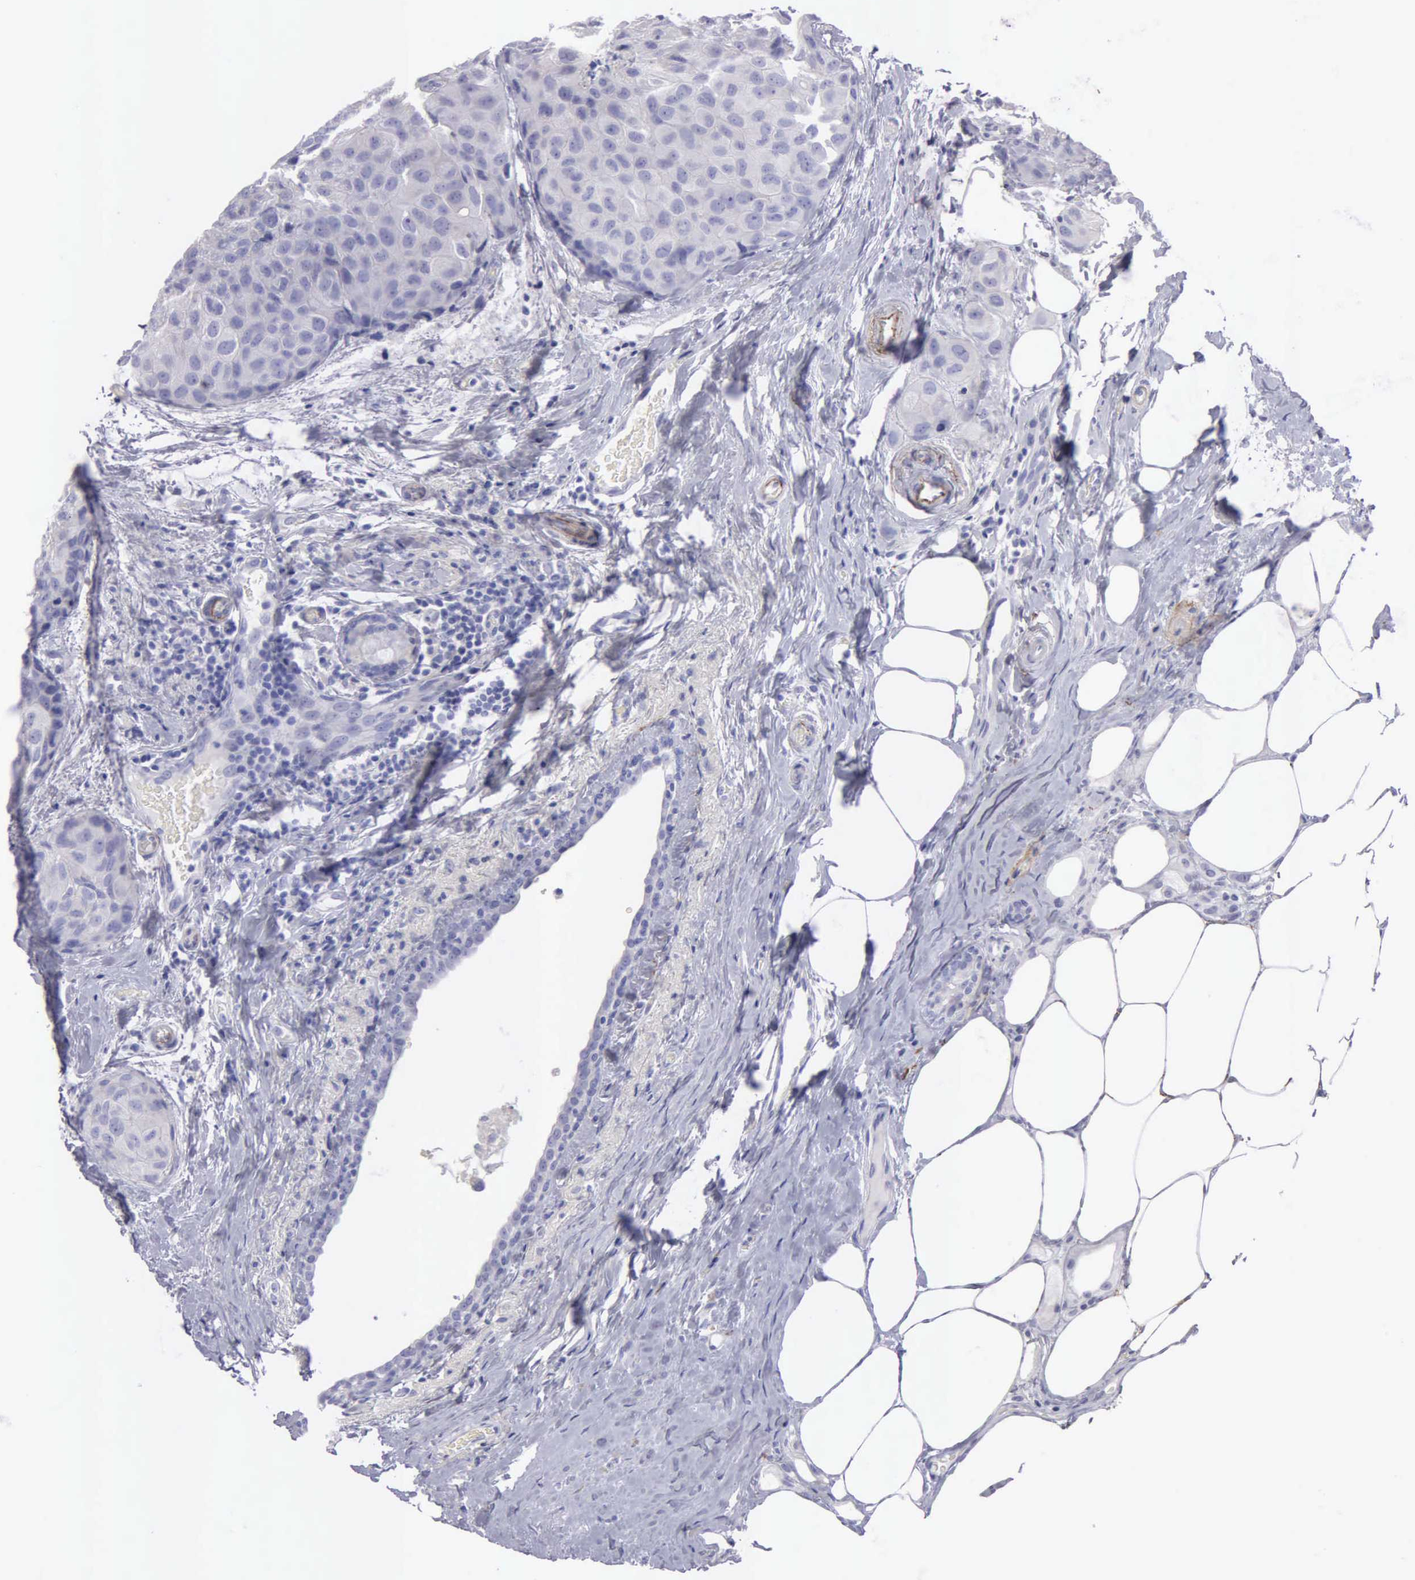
{"staining": {"intensity": "negative", "quantity": "none", "location": "none"}, "tissue": "breast cancer", "cell_type": "Tumor cells", "image_type": "cancer", "snomed": [{"axis": "morphology", "description": "Duct carcinoma"}, {"axis": "topography", "description": "Breast"}], "caption": "Protein analysis of breast intraductal carcinoma exhibits no significant expression in tumor cells.", "gene": "FBLN5", "patient": {"sex": "female", "age": 68}}